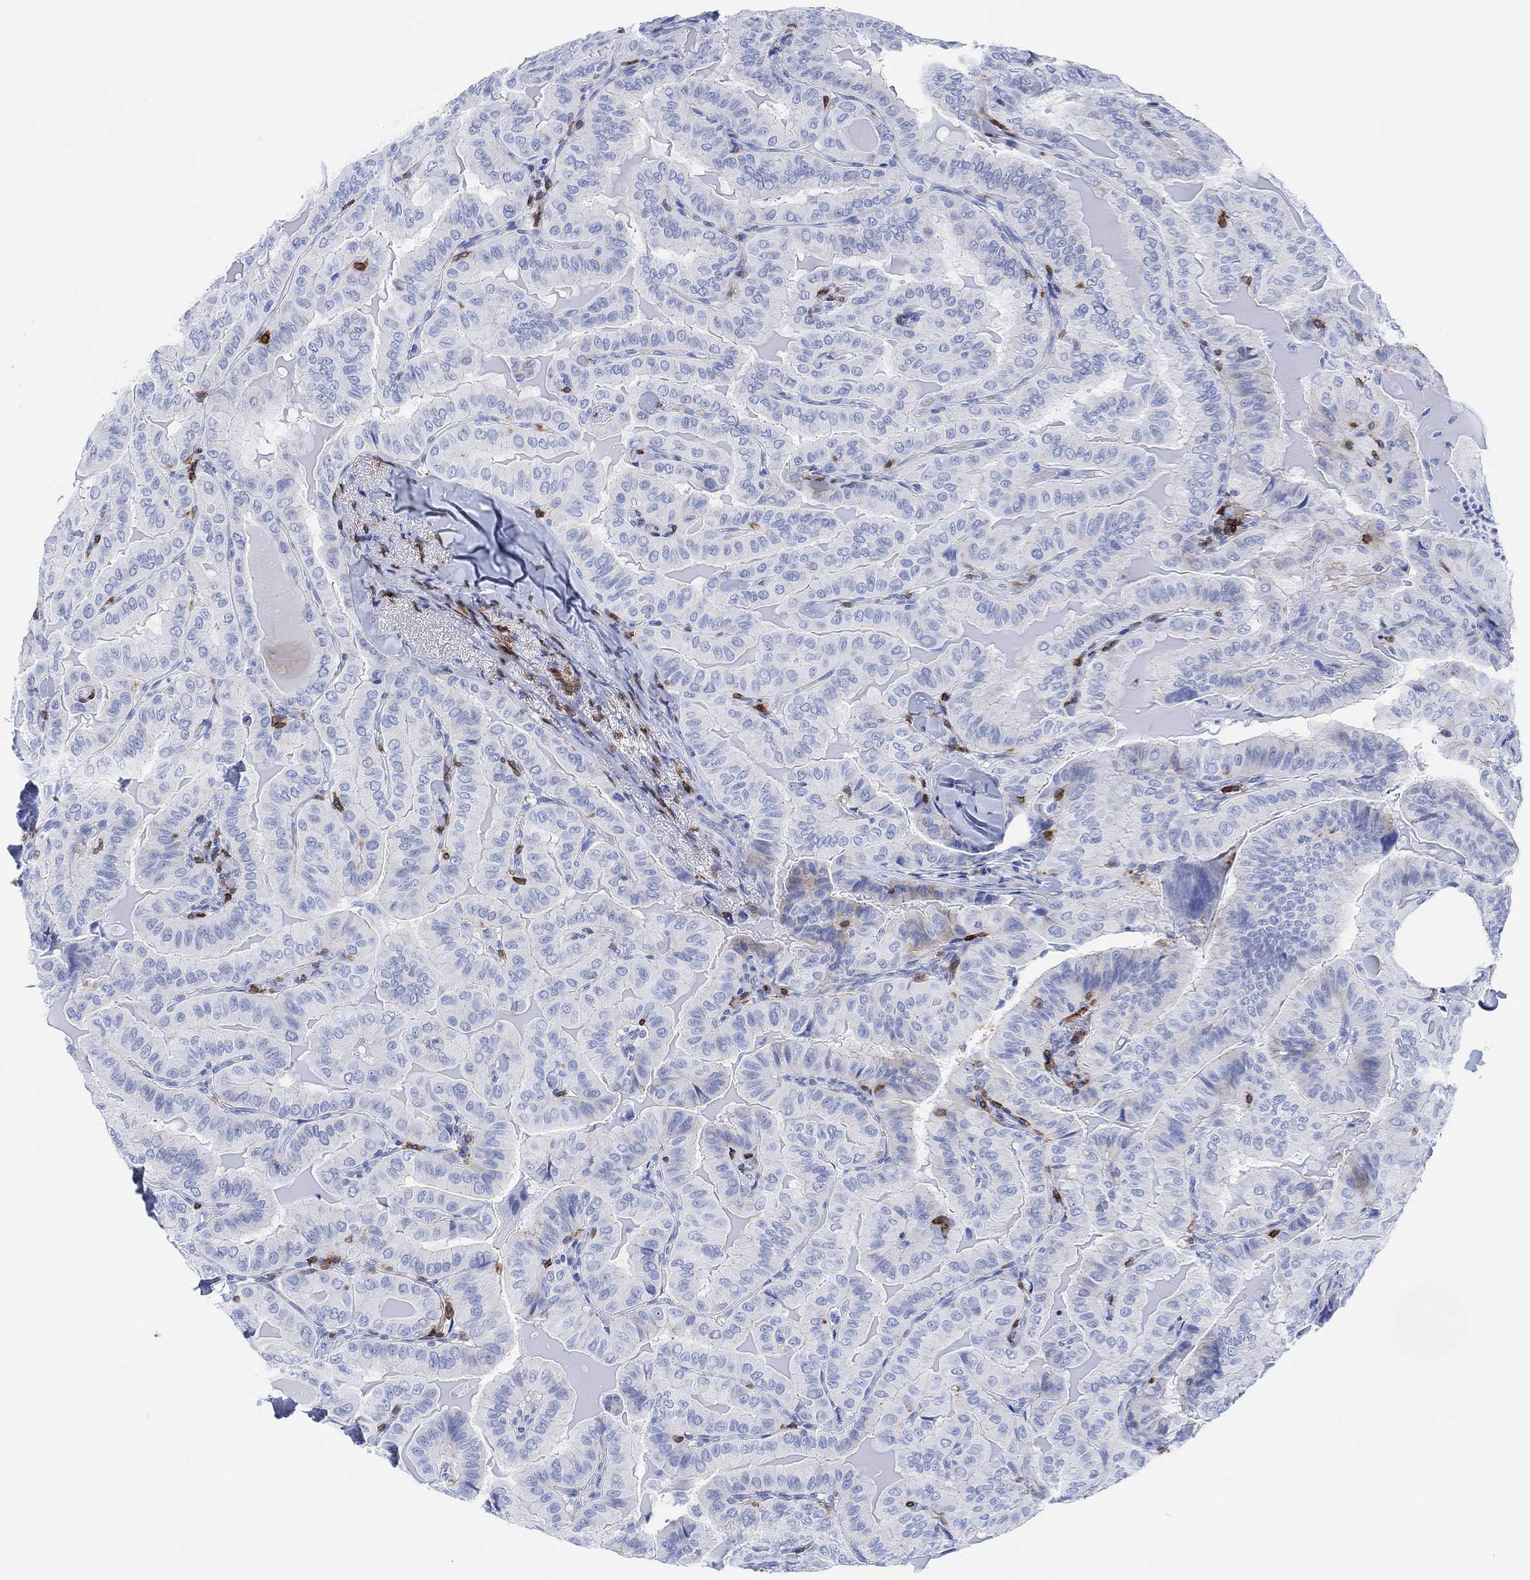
{"staining": {"intensity": "negative", "quantity": "none", "location": "none"}, "tissue": "thyroid cancer", "cell_type": "Tumor cells", "image_type": "cancer", "snomed": [{"axis": "morphology", "description": "Papillary adenocarcinoma, NOS"}, {"axis": "topography", "description": "Thyroid gland"}], "caption": "This micrograph is of papillary adenocarcinoma (thyroid) stained with immunohistochemistry to label a protein in brown with the nuclei are counter-stained blue. There is no staining in tumor cells.", "gene": "GPR65", "patient": {"sex": "female", "age": 68}}